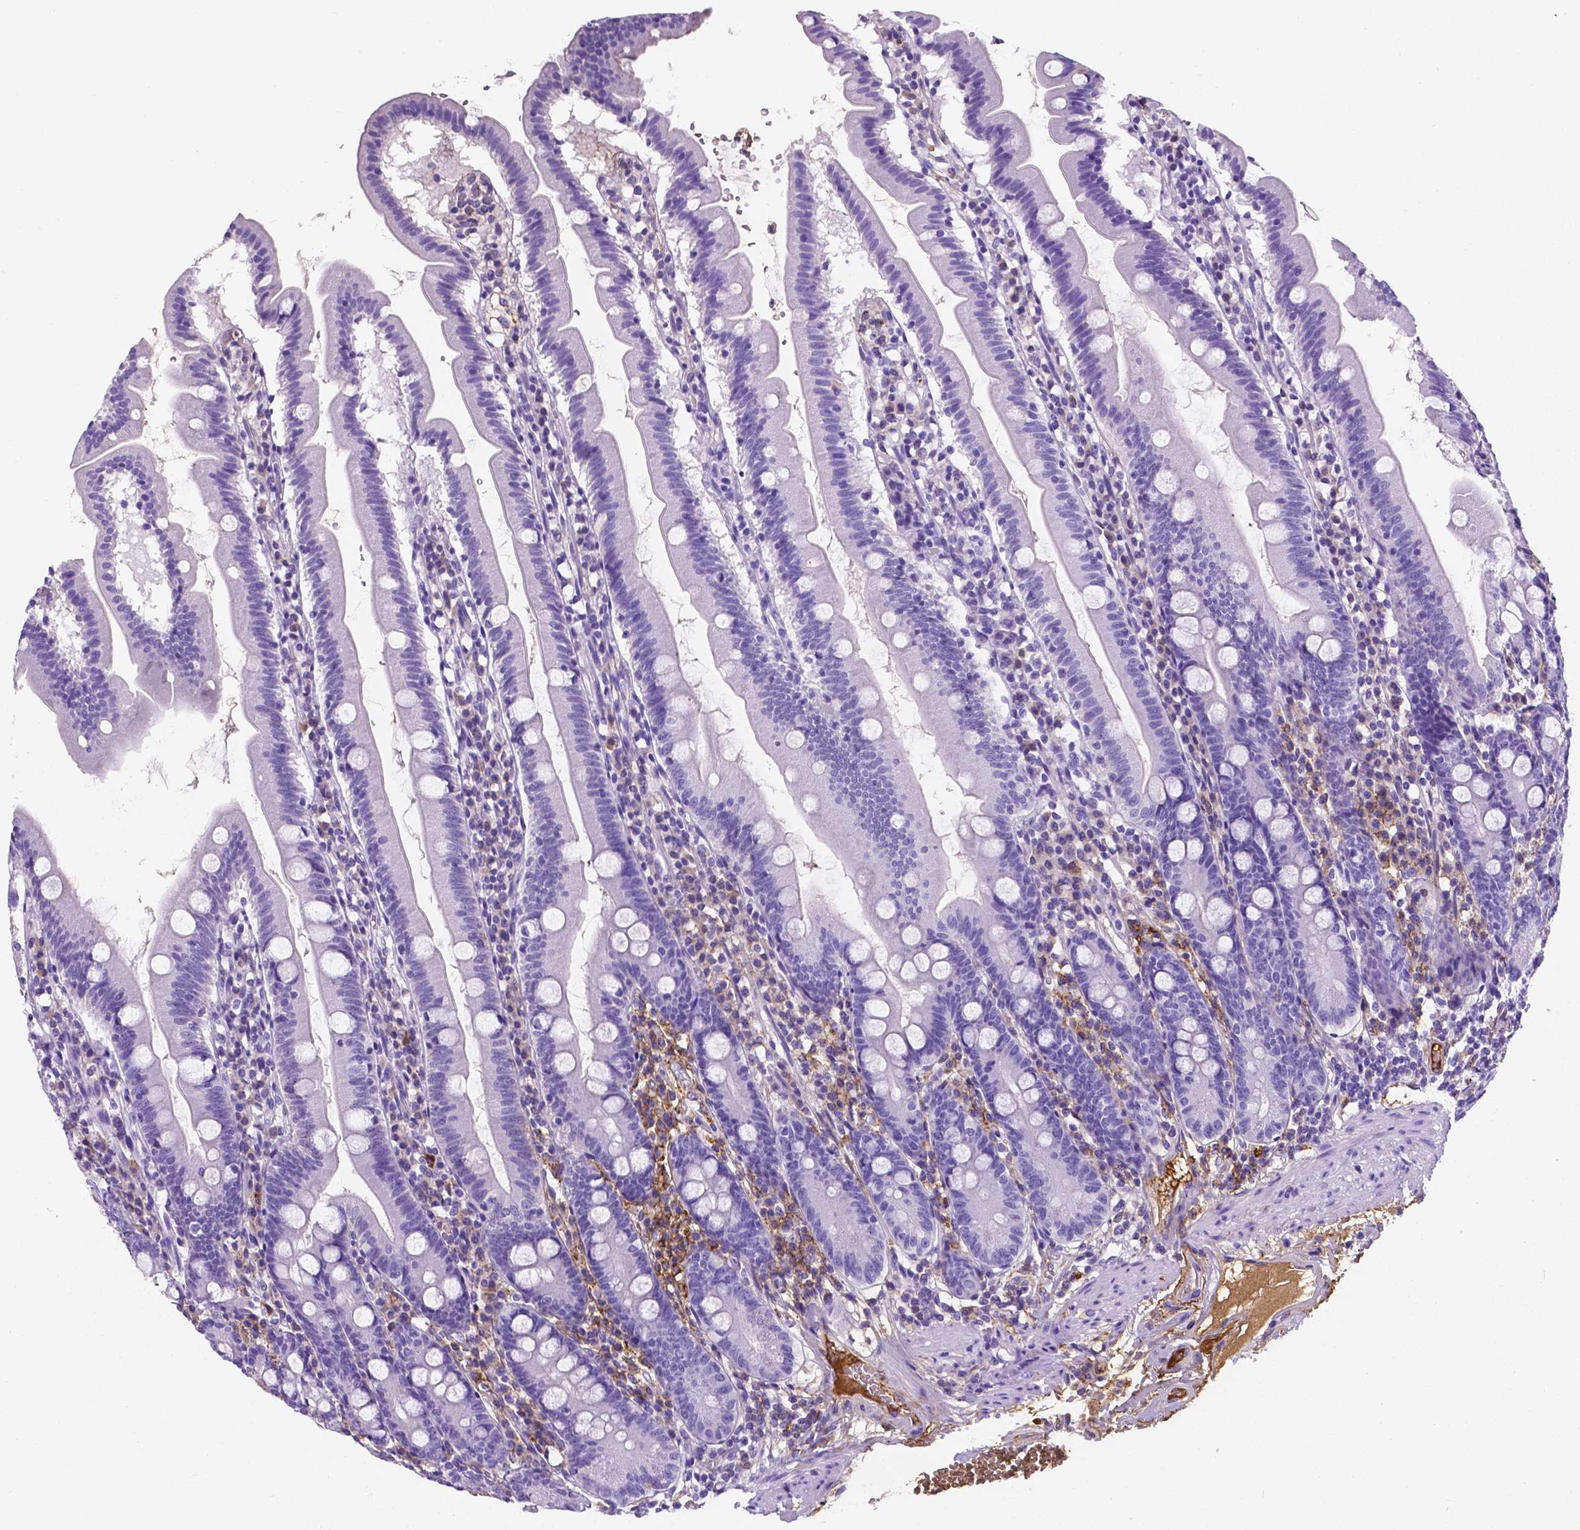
{"staining": {"intensity": "negative", "quantity": "none", "location": "none"}, "tissue": "duodenum", "cell_type": "Glandular cells", "image_type": "normal", "snomed": [{"axis": "morphology", "description": "Normal tissue, NOS"}, {"axis": "topography", "description": "Duodenum"}], "caption": "A high-resolution micrograph shows IHC staining of normal duodenum, which displays no significant staining in glandular cells.", "gene": "APOE", "patient": {"sex": "female", "age": 67}}